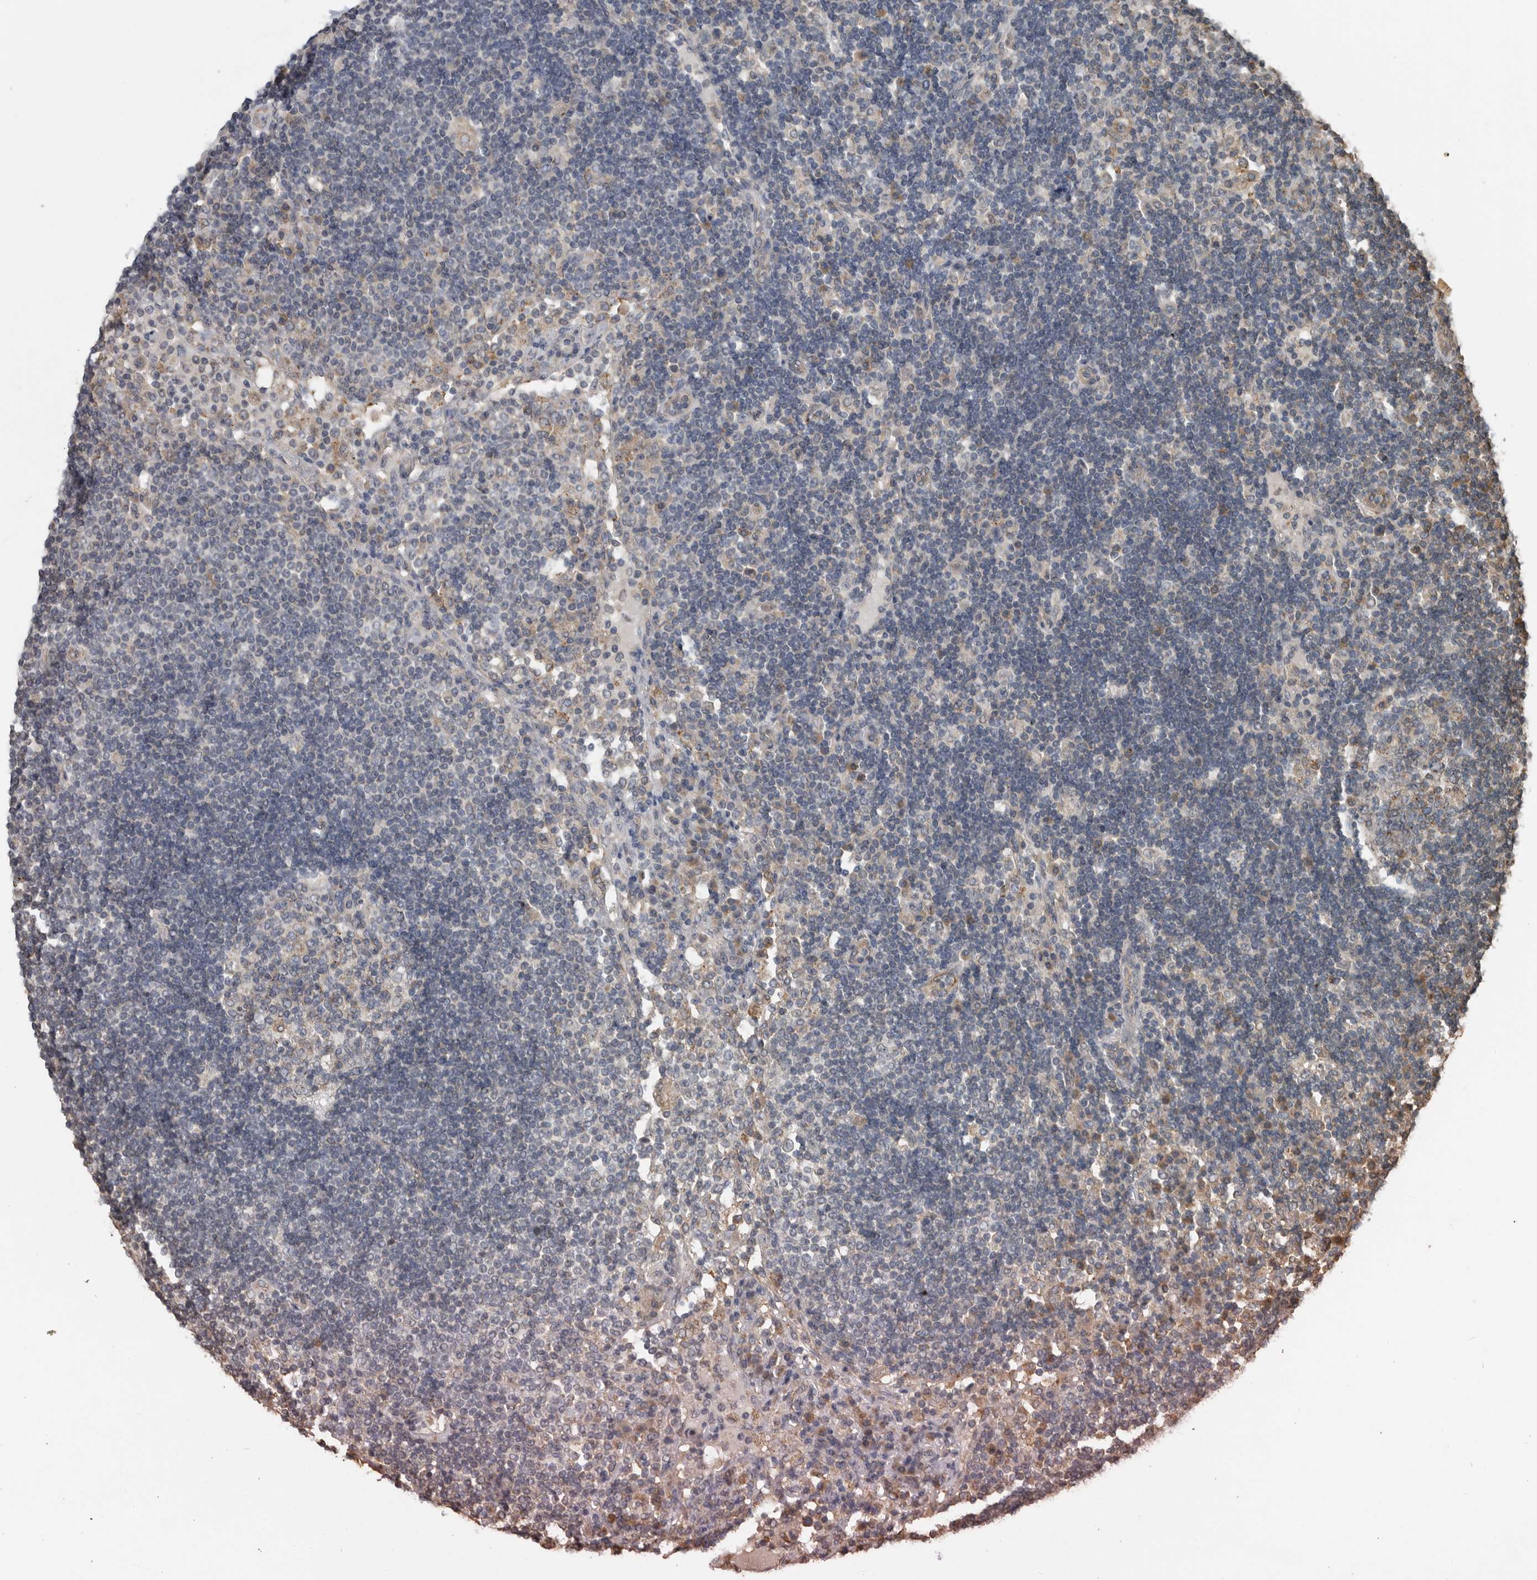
{"staining": {"intensity": "moderate", "quantity": "25%-75%", "location": "cytoplasmic/membranous"}, "tissue": "lymph node", "cell_type": "Germinal center cells", "image_type": "normal", "snomed": [{"axis": "morphology", "description": "Normal tissue, NOS"}, {"axis": "topography", "description": "Lymph node"}], "caption": "The photomicrograph reveals staining of benign lymph node, revealing moderate cytoplasmic/membranous protein staining (brown color) within germinal center cells. (IHC, brightfield microscopy, high magnification).", "gene": "AFAP1", "patient": {"sex": "female", "age": 53}}